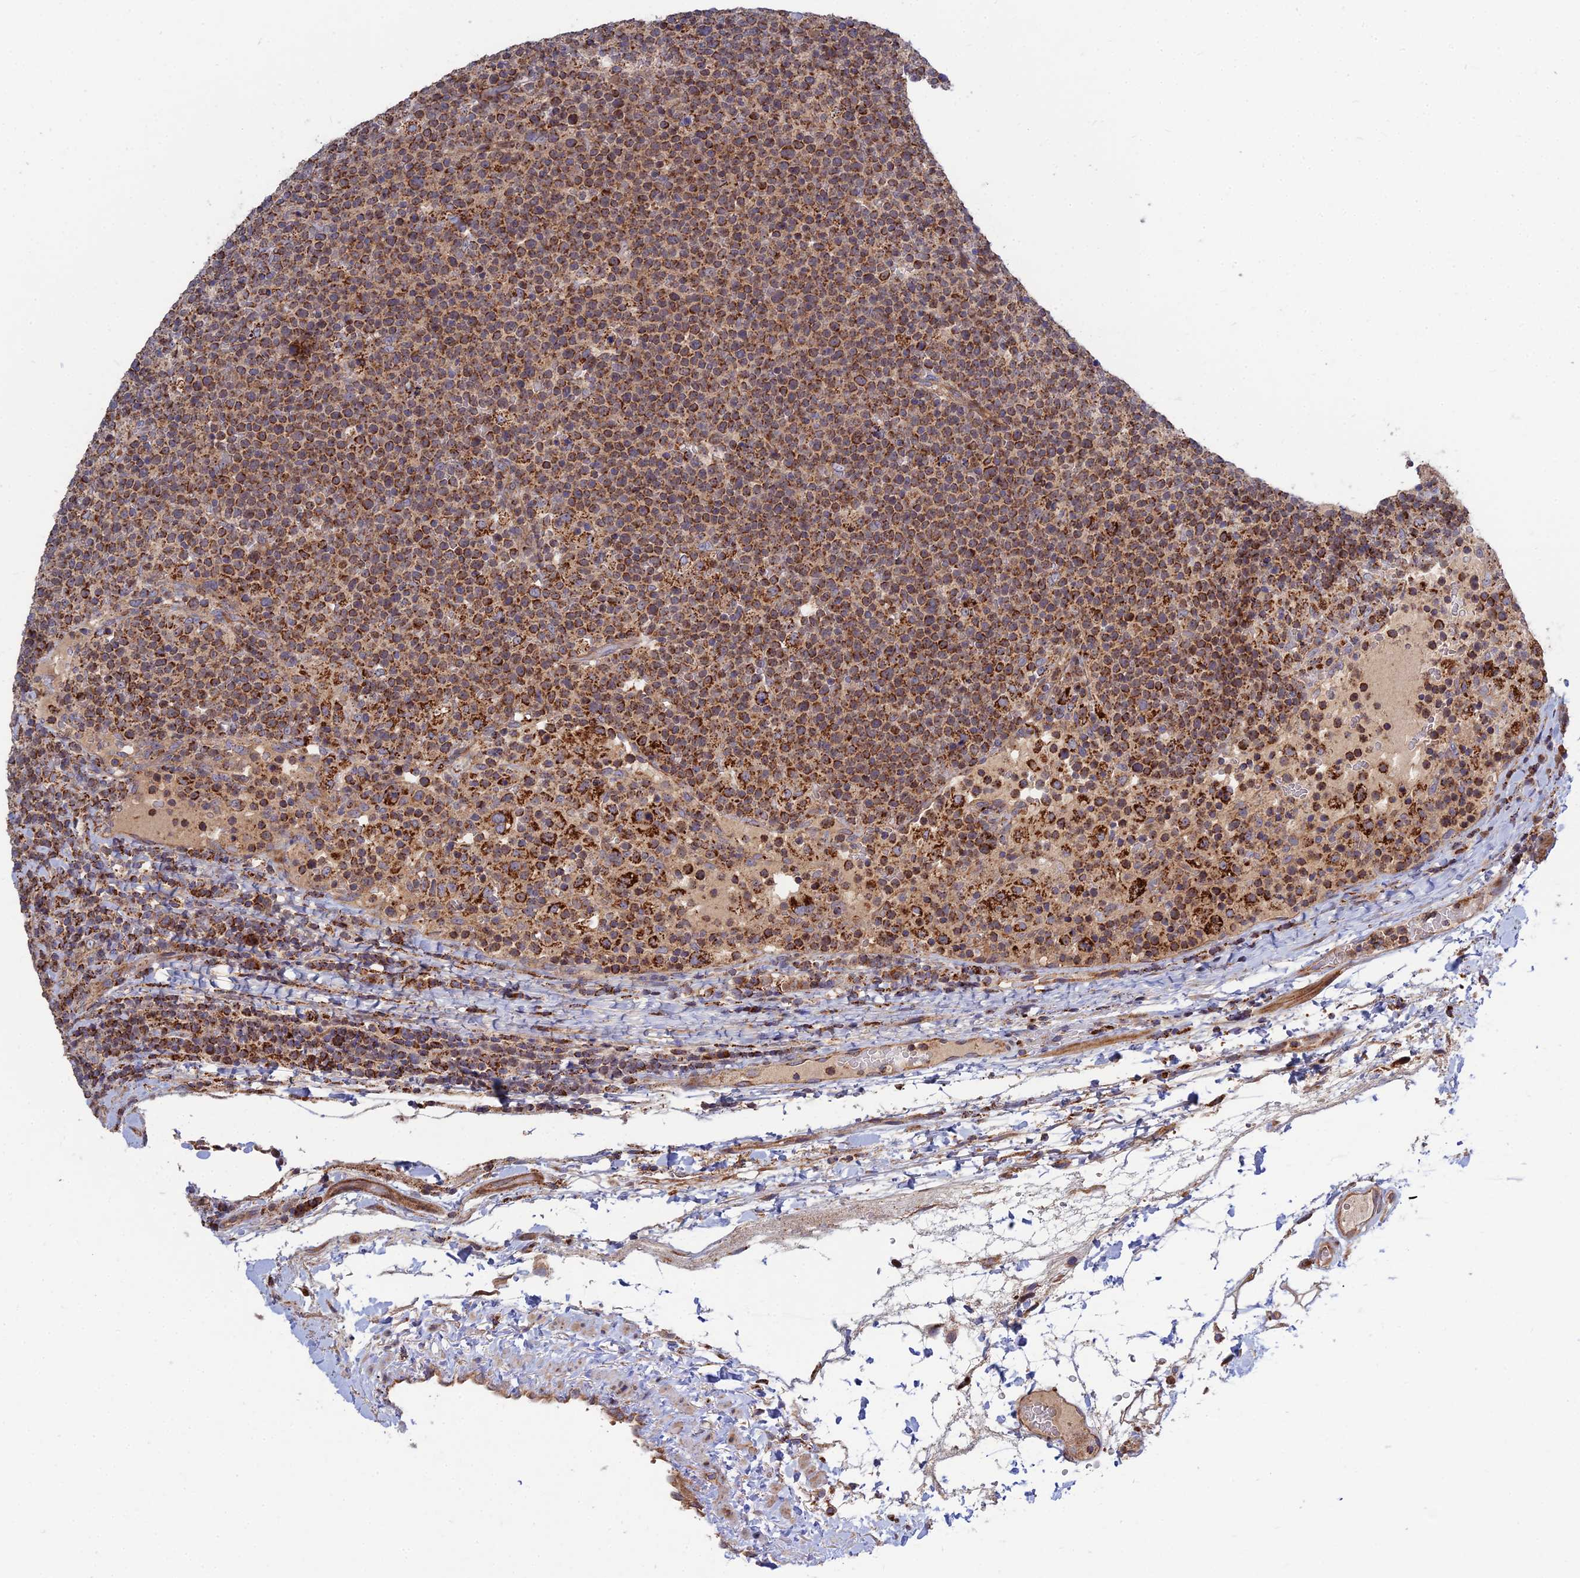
{"staining": {"intensity": "strong", "quantity": ">75%", "location": "cytoplasmic/membranous"}, "tissue": "lymphoma", "cell_type": "Tumor cells", "image_type": "cancer", "snomed": [{"axis": "morphology", "description": "Malignant lymphoma, non-Hodgkin's type, High grade"}, {"axis": "topography", "description": "Lymph node"}], "caption": "IHC photomicrograph of human high-grade malignant lymphoma, non-Hodgkin's type stained for a protein (brown), which reveals high levels of strong cytoplasmic/membranous staining in about >75% of tumor cells.", "gene": "RIC8B", "patient": {"sex": "male", "age": 61}}